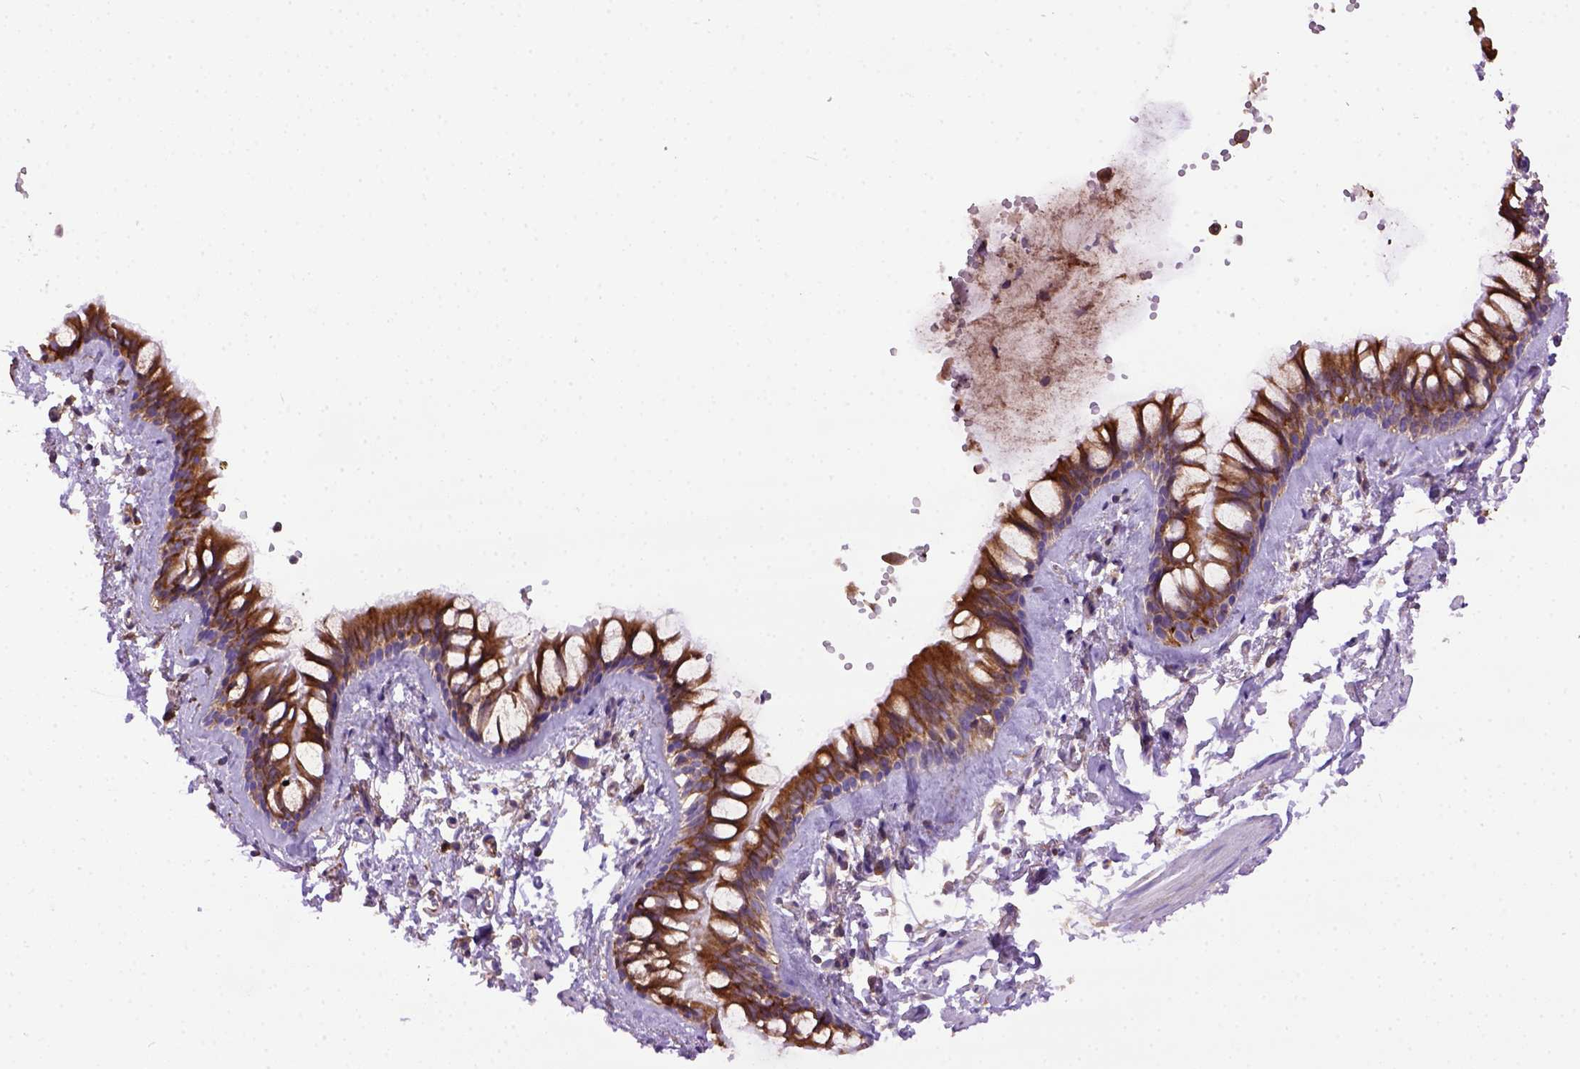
{"staining": {"intensity": "strong", "quantity": ">75%", "location": "cytoplasmic/membranous"}, "tissue": "bronchus", "cell_type": "Respiratory epithelial cells", "image_type": "normal", "snomed": [{"axis": "morphology", "description": "Normal tissue, NOS"}, {"axis": "topography", "description": "Bronchus"}], "caption": "This is a histology image of immunohistochemistry staining of unremarkable bronchus, which shows strong expression in the cytoplasmic/membranous of respiratory epithelial cells.", "gene": "MVP", "patient": {"sex": "female", "age": 59}}